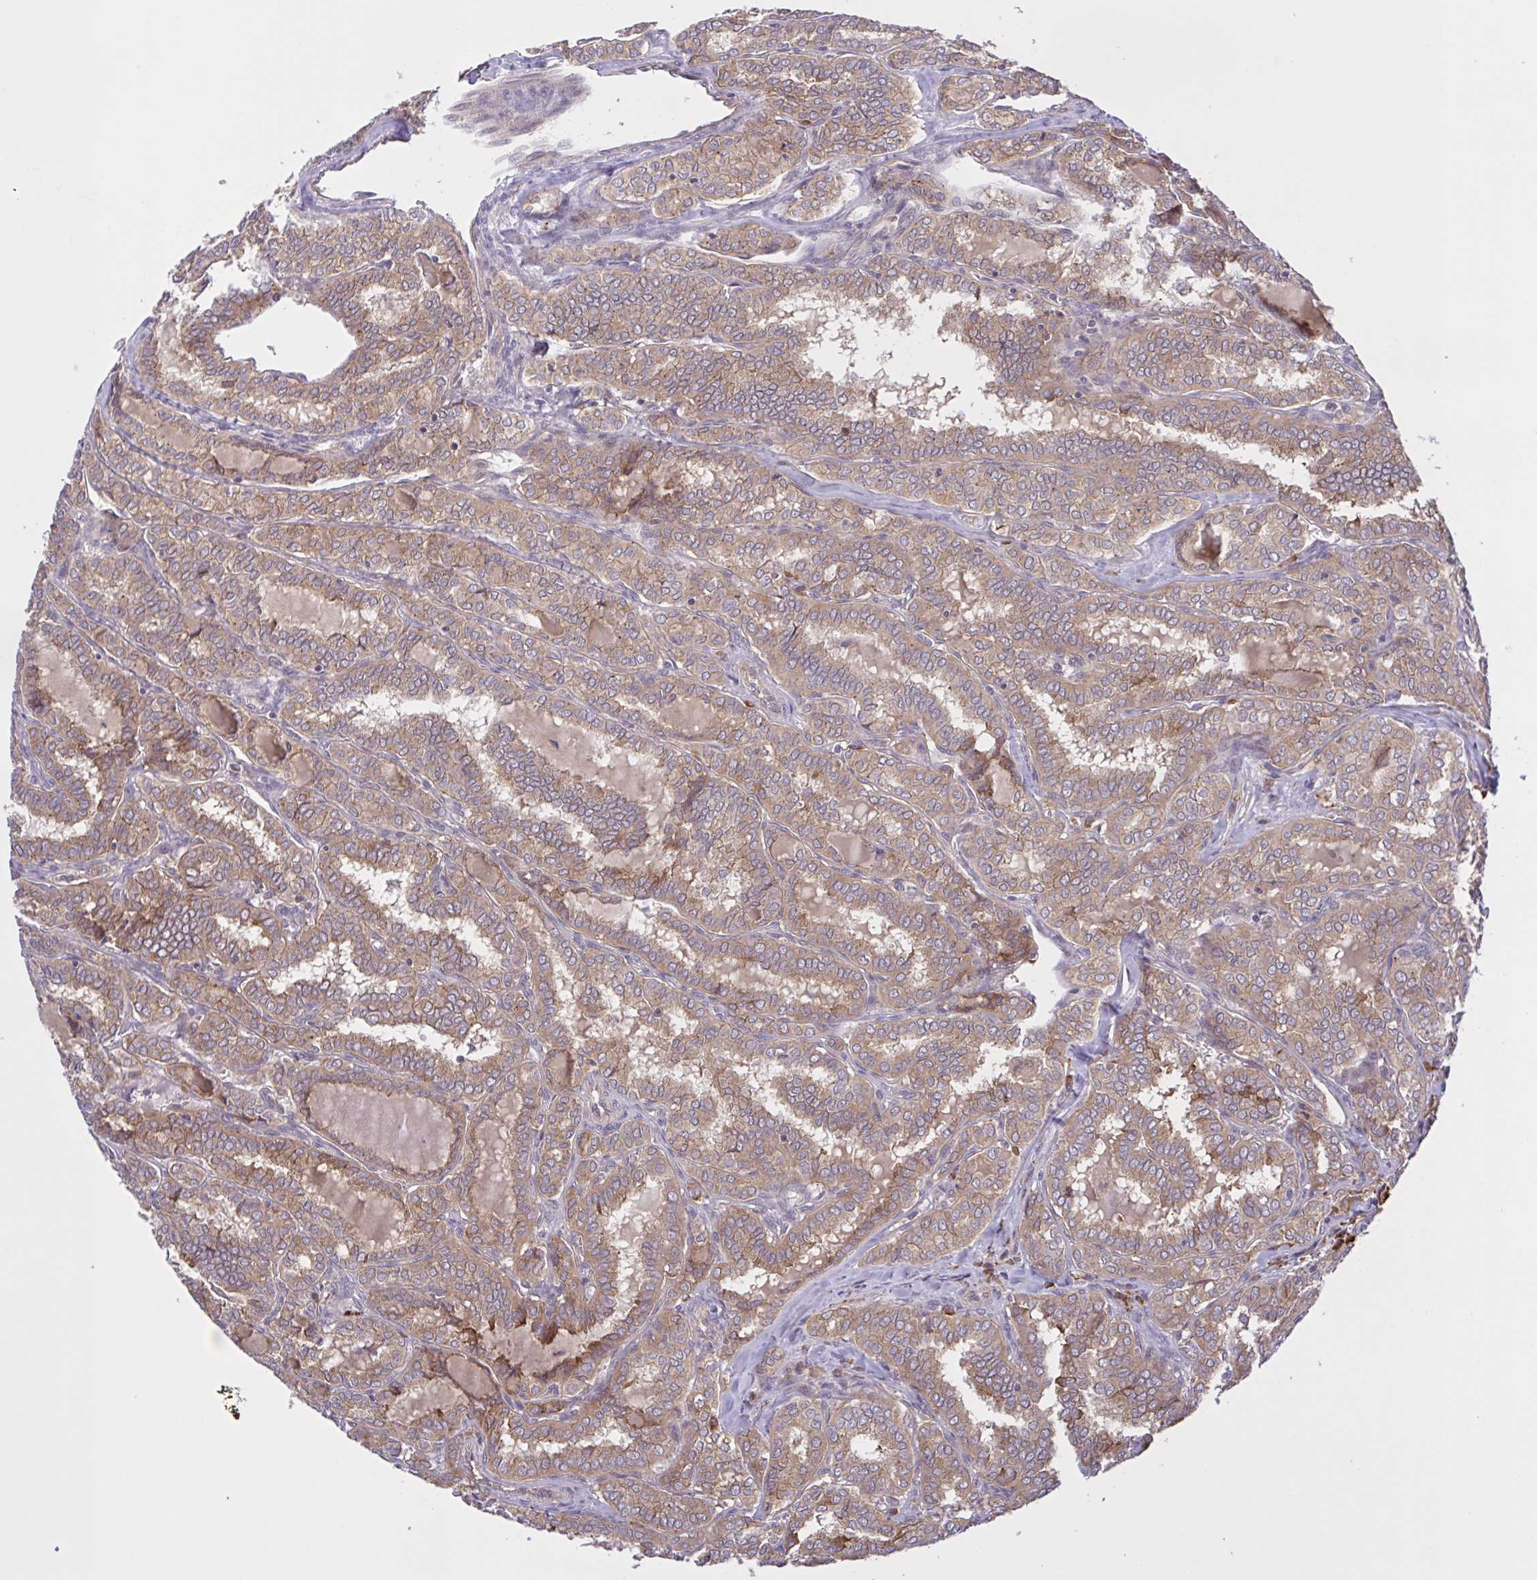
{"staining": {"intensity": "weak", "quantity": ">75%", "location": "cytoplasmic/membranous"}, "tissue": "thyroid cancer", "cell_type": "Tumor cells", "image_type": "cancer", "snomed": [{"axis": "morphology", "description": "Papillary adenocarcinoma, NOS"}, {"axis": "topography", "description": "Thyroid gland"}], "caption": "Papillary adenocarcinoma (thyroid) stained with a brown dye exhibits weak cytoplasmic/membranous positive staining in approximately >75% of tumor cells.", "gene": "INTS10", "patient": {"sex": "female", "age": 30}}